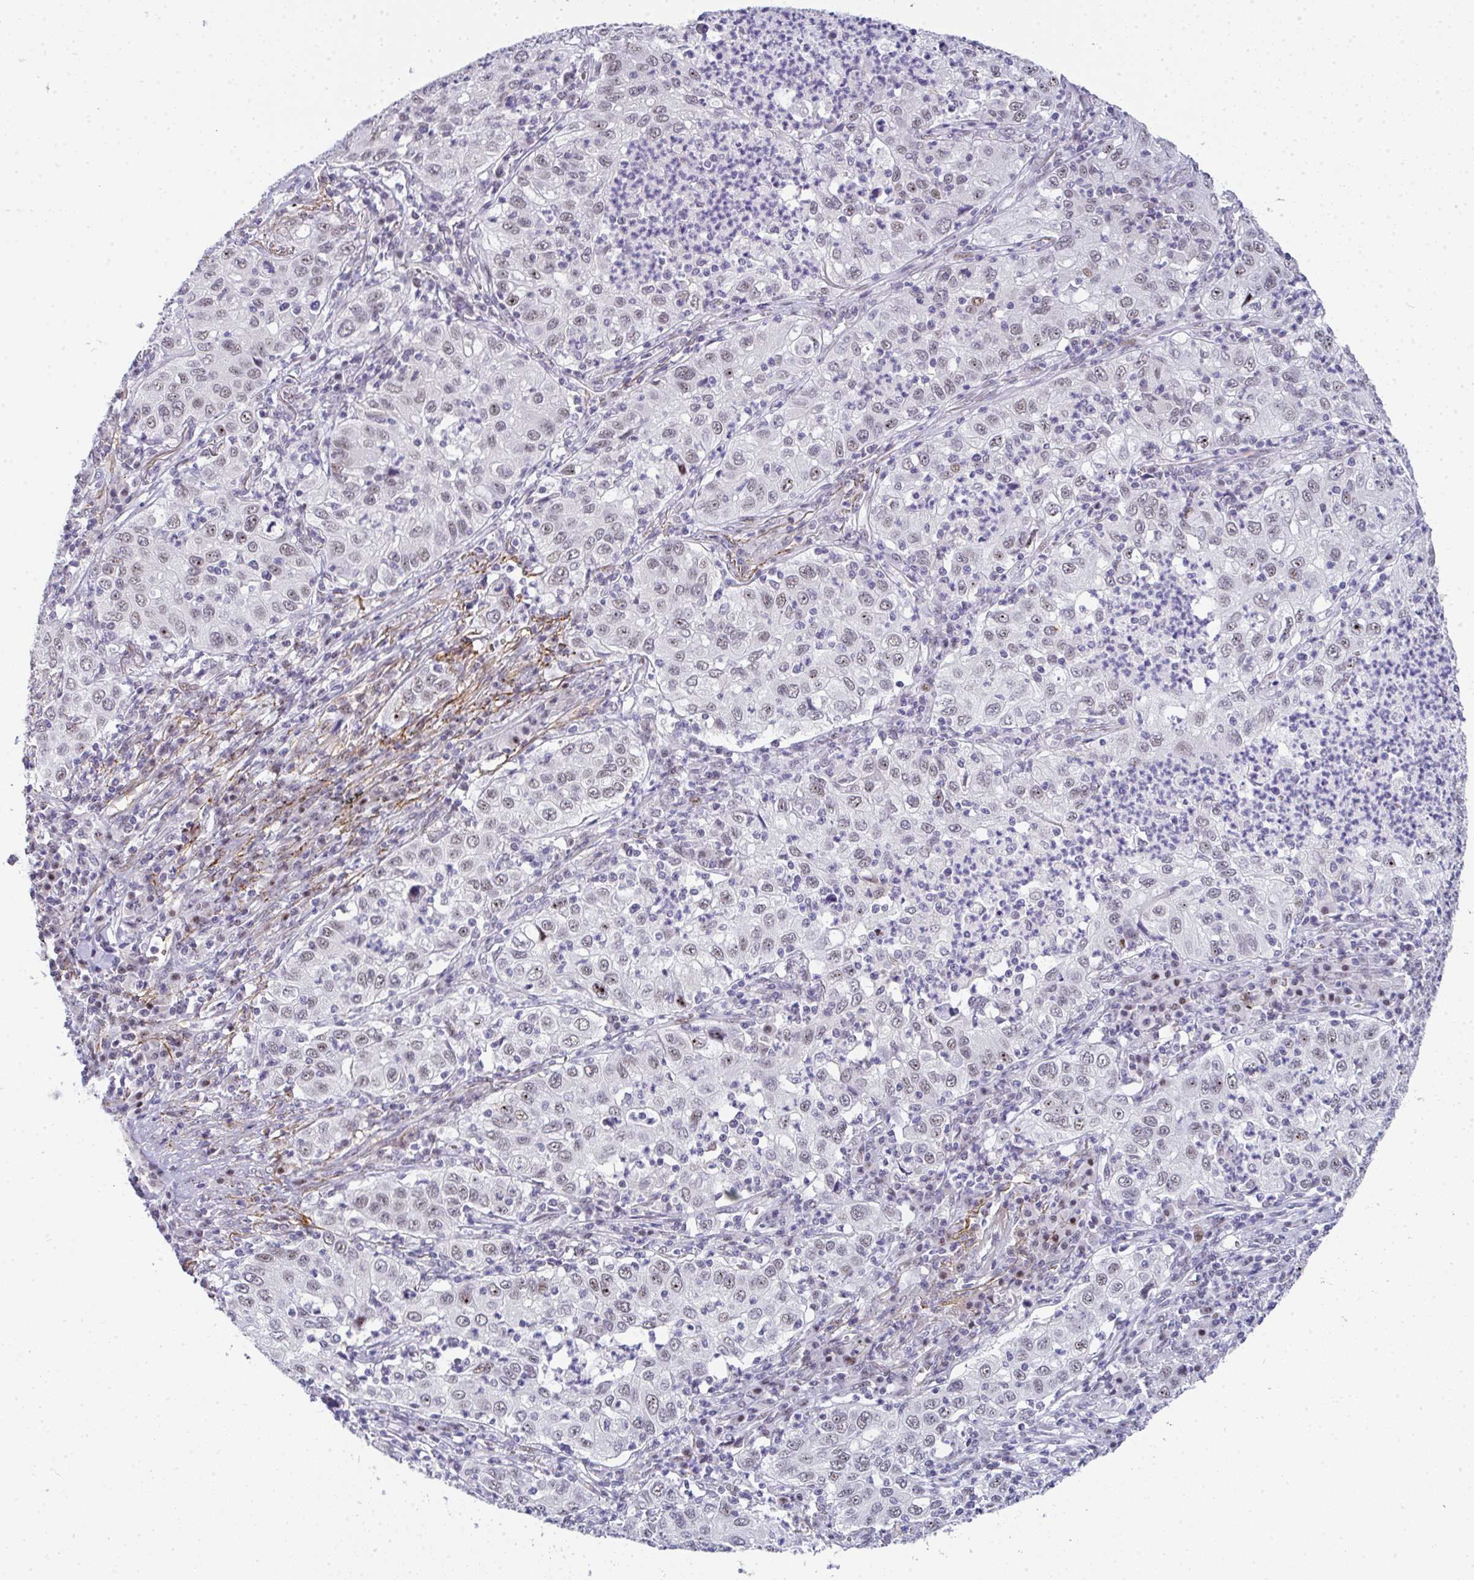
{"staining": {"intensity": "weak", "quantity": "25%-75%", "location": "nuclear"}, "tissue": "lung cancer", "cell_type": "Tumor cells", "image_type": "cancer", "snomed": [{"axis": "morphology", "description": "Squamous cell carcinoma, NOS"}, {"axis": "topography", "description": "Lung"}], "caption": "Lung cancer tissue reveals weak nuclear staining in approximately 25%-75% of tumor cells, visualized by immunohistochemistry.", "gene": "TNMD", "patient": {"sex": "male", "age": 71}}